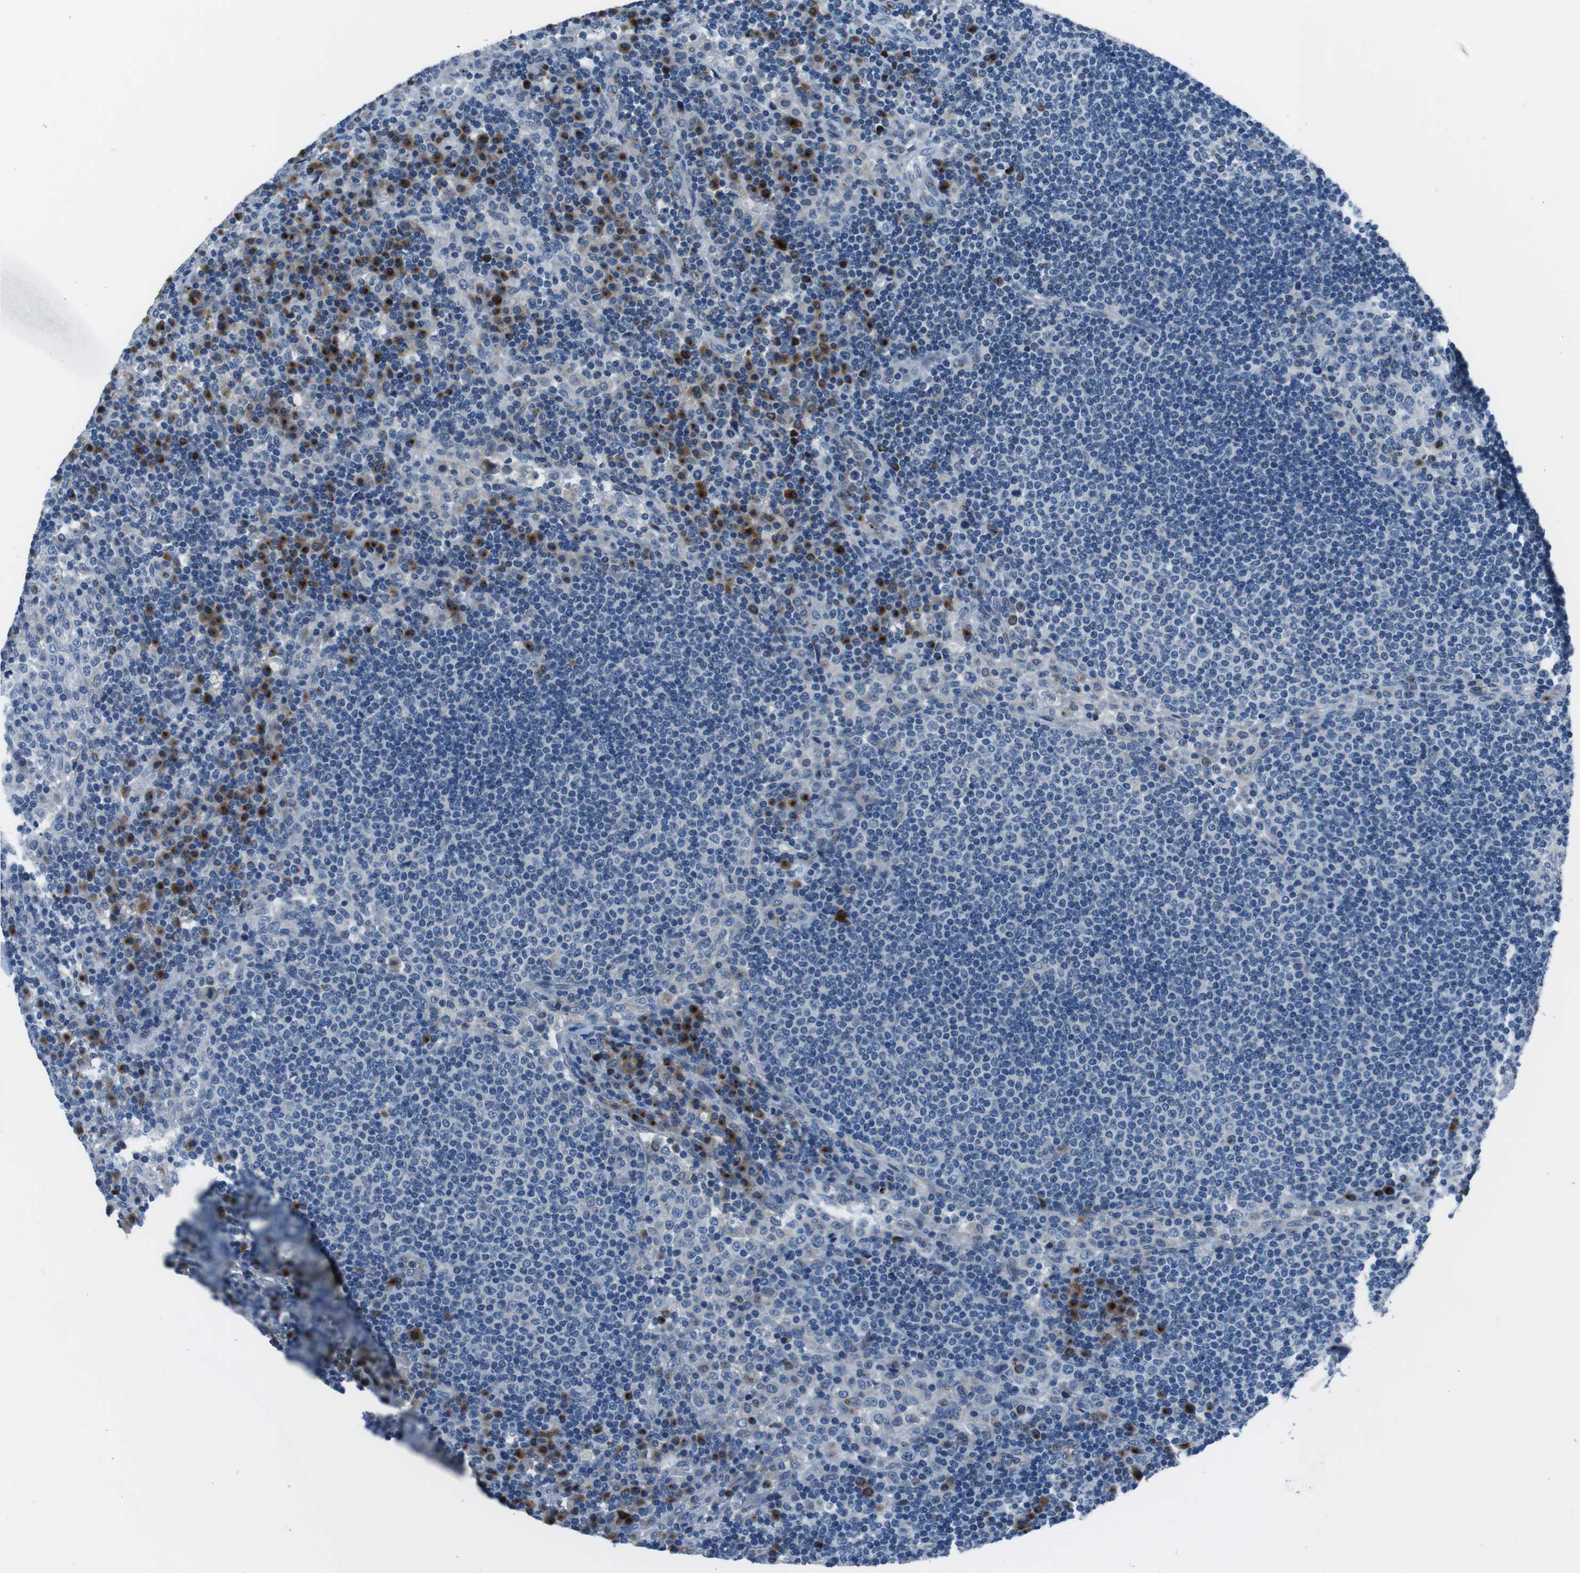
{"staining": {"intensity": "negative", "quantity": "none", "location": "none"}, "tissue": "lymph node", "cell_type": "Germinal center cells", "image_type": "normal", "snomed": [{"axis": "morphology", "description": "Normal tissue, NOS"}, {"axis": "topography", "description": "Lymph node"}], "caption": "High power microscopy micrograph of an IHC histopathology image of normal lymph node, revealing no significant expression in germinal center cells. (DAB (3,3'-diaminobenzidine) IHC with hematoxylin counter stain).", "gene": "NUCB2", "patient": {"sex": "female", "age": 53}}